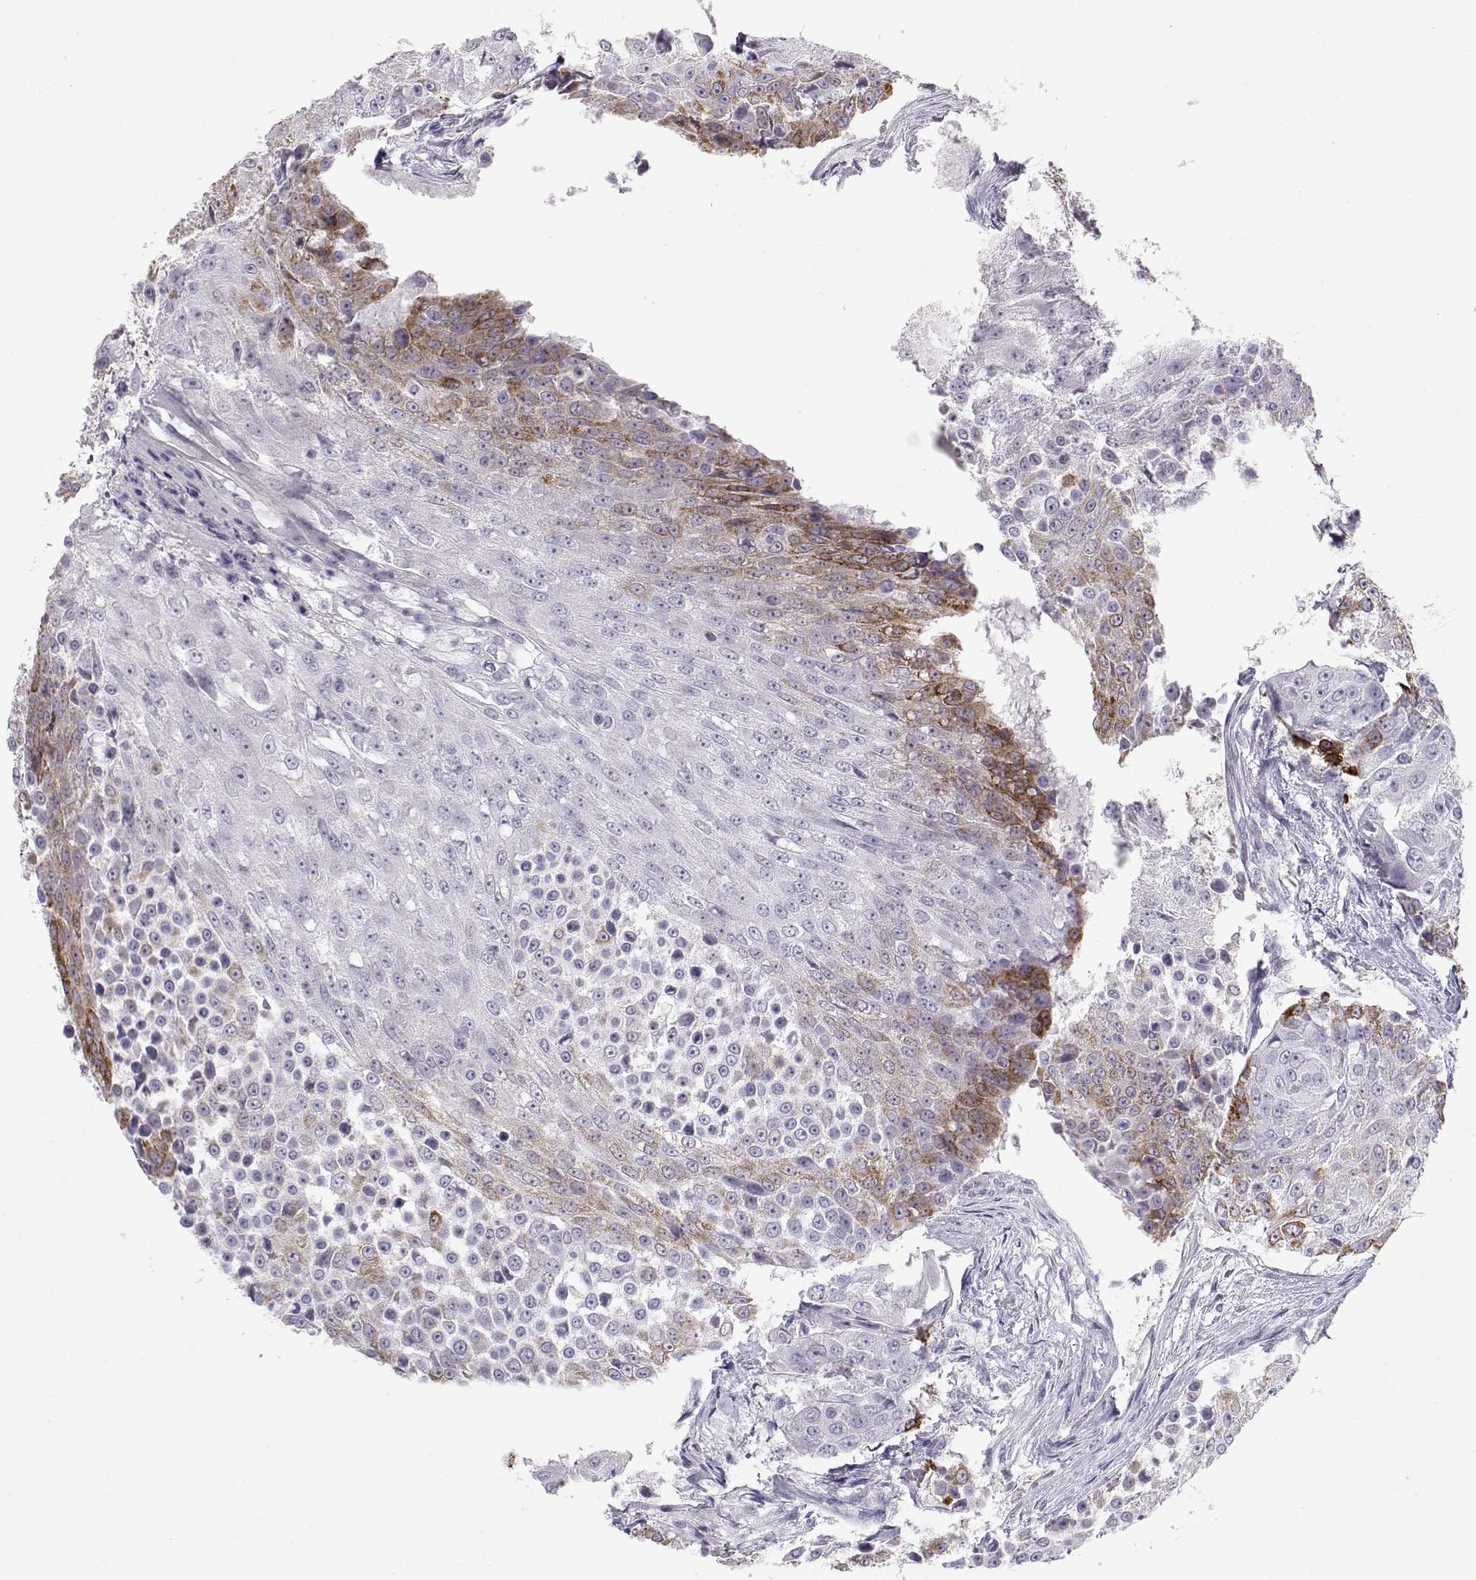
{"staining": {"intensity": "strong", "quantity": "<25%", "location": "cytoplasmic/membranous"}, "tissue": "urothelial cancer", "cell_type": "Tumor cells", "image_type": "cancer", "snomed": [{"axis": "morphology", "description": "Urothelial carcinoma, High grade"}, {"axis": "topography", "description": "Urinary bladder"}], "caption": "About <25% of tumor cells in urothelial cancer exhibit strong cytoplasmic/membranous protein positivity as visualized by brown immunohistochemical staining.", "gene": "LAMB3", "patient": {"sex": "female", "age": 63}}